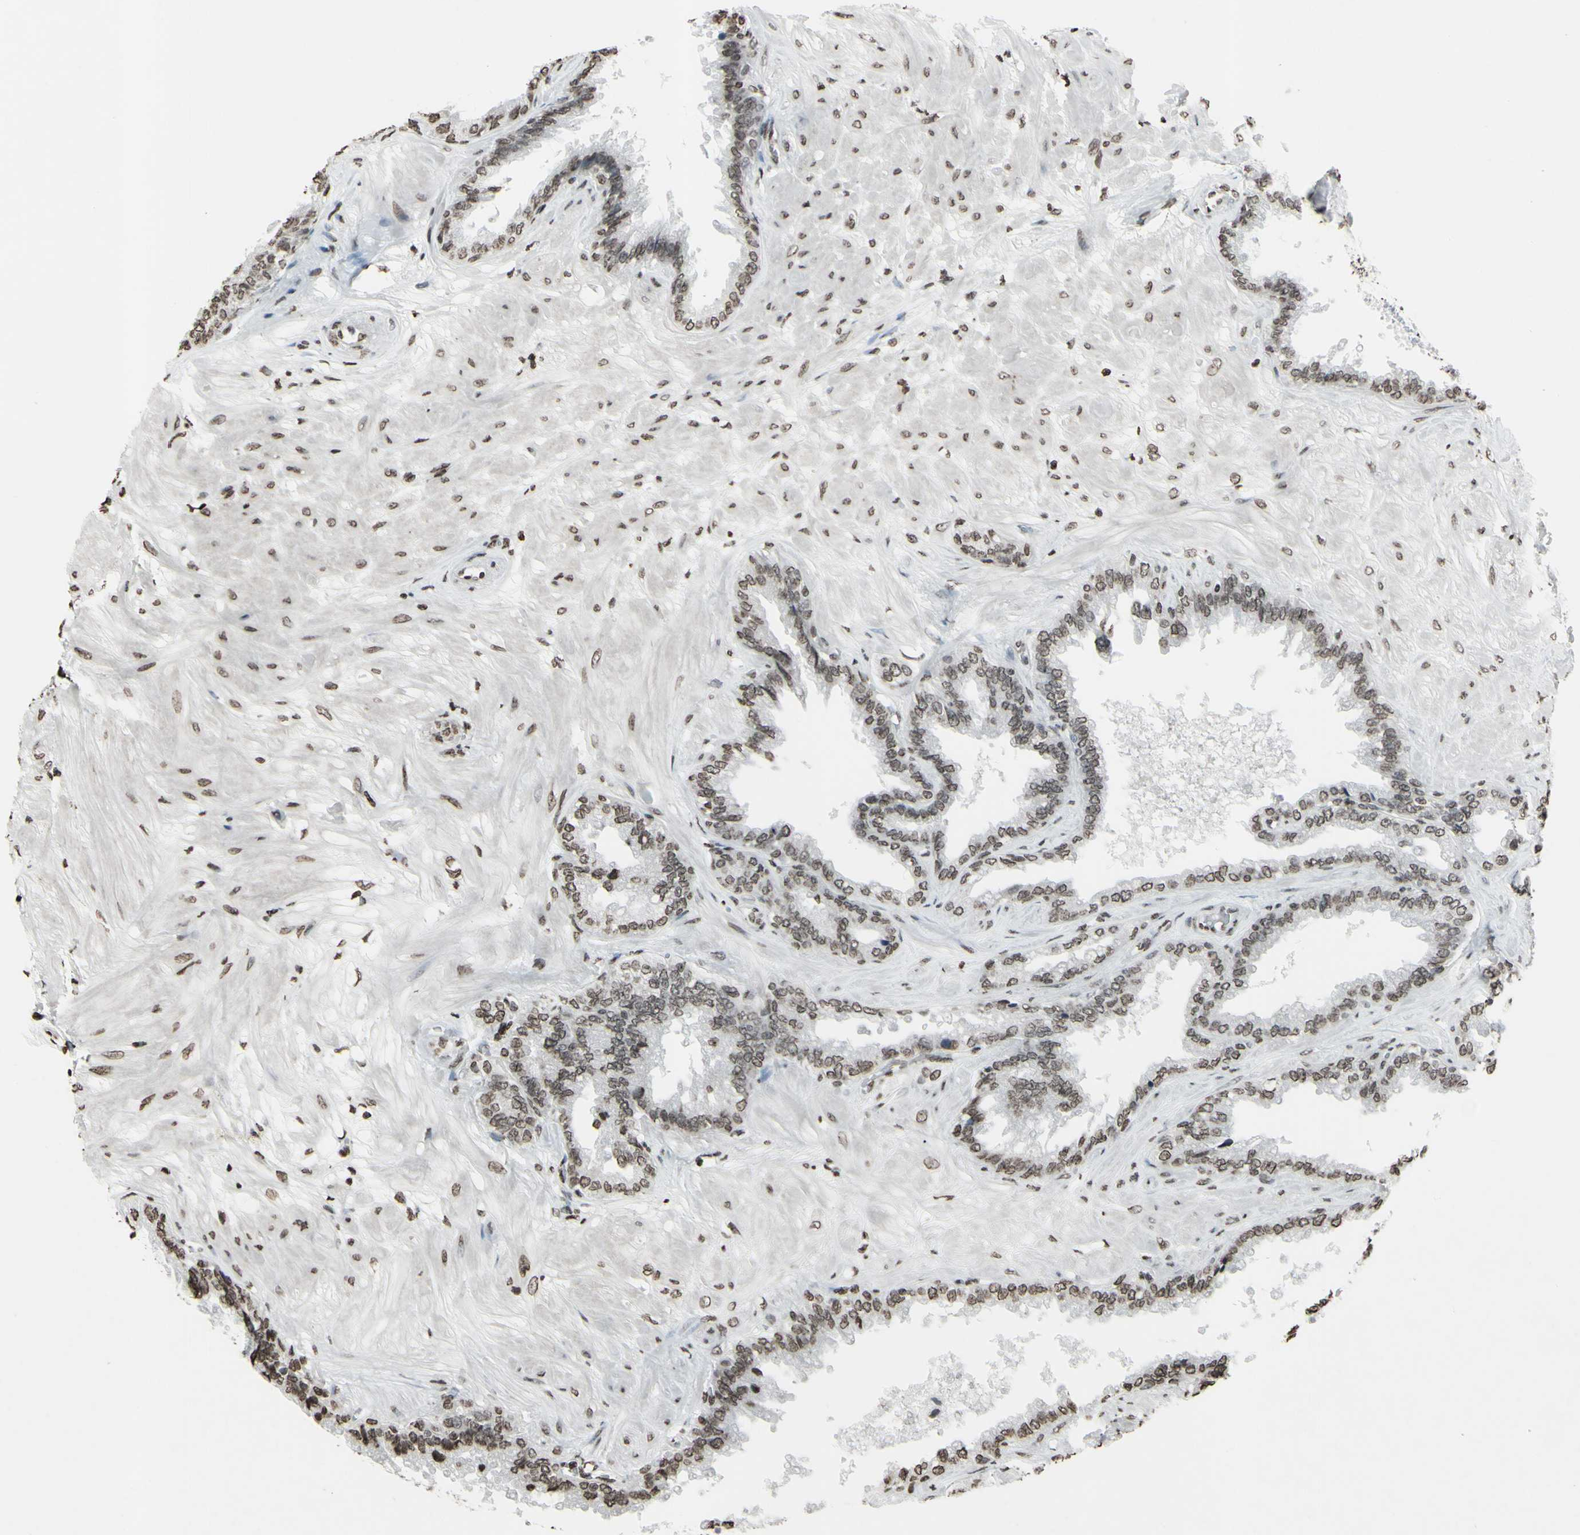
{"staining": {"intensity": "weak", "quantity": "25%-75%", "location": "cytoplasmic/membranous,nuclear"}, "tissue": "seminal vesicle", "cell_type": "Glandular cells", "image_type": "normal", "snomed": [{"axis": "morphology", "description": "Normal tissue, NOS"}, {"axis": "topography", "description": "Seminal veicle"}], "caption": "Unremarkable seminal vesicle was stained to show a protein in brown. There is low levels of weak cytoplasmic/membranous,nuclear staining in about 25%-75% of glandular cells.", "gene": "CD79B", "patient": {"sex": "male", "age": 46}}